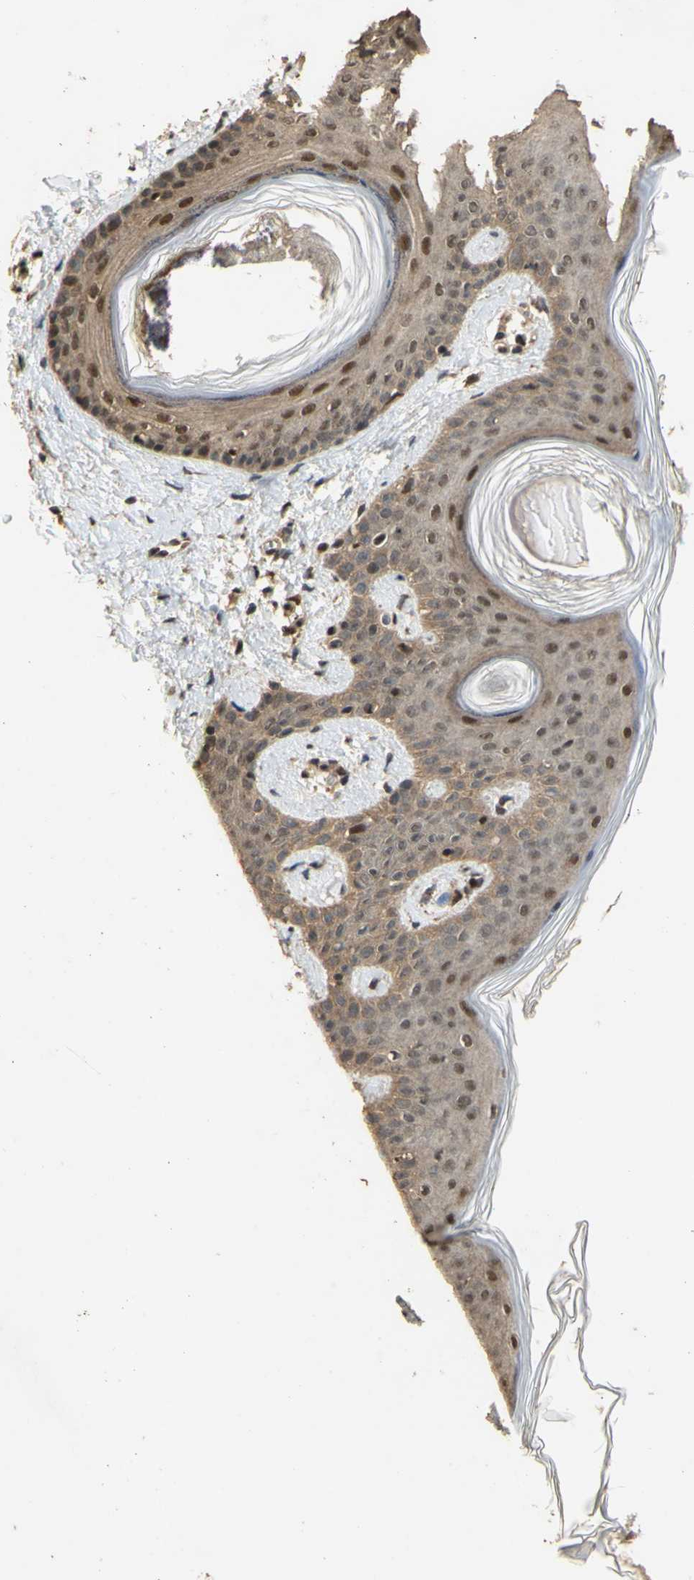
{"staining": {"intensity": "moderate", "quantity": ">75%", "location": "cytoplasmic/membranous"}, "tissue": "skin", "cell_type": "Fibroblasts", "image_type": "normal", "snomed": [{"axis": "morphology", "description": "Normal tissue, NOS"}, {"axis": "topography", "description": "Skin"}], "caption": "Immunohistochemical staining of normal human skin exhibits medium levels of moderate cytoplasmic/membranous positivity in about >75% of fibroblasts. (IHC, brightfield microscopy, high magnification).", "gene": "GTF2E2", "patient": {"sex": "male", "age": 16}}